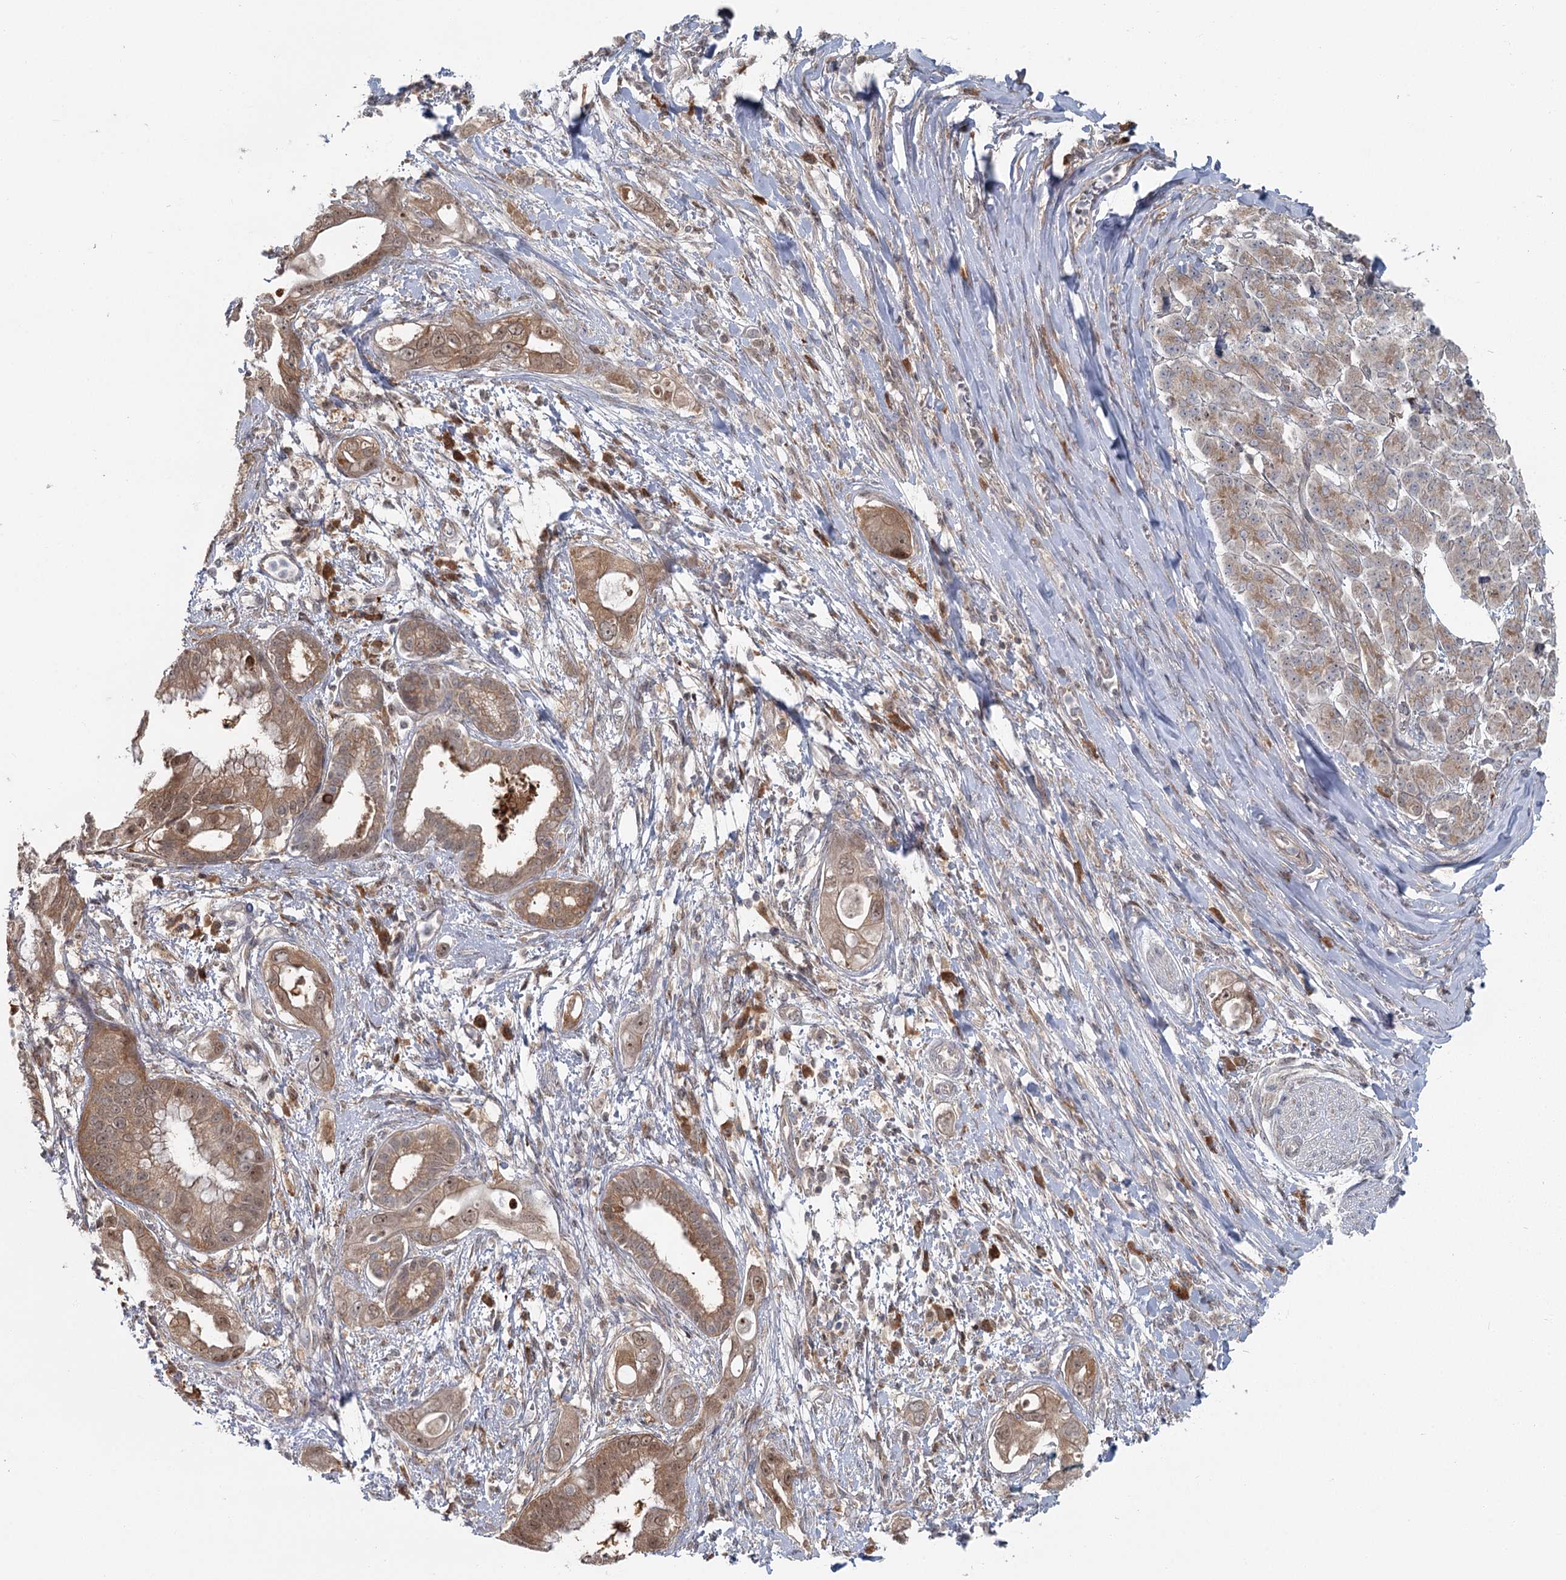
{"staining": {"intensity": "moderate", "quantity": ">75%", "location": "cytoplasmic/membranous,nuclear"}, "tissue": "pancreatic cancer", "cell_type": "Tumor cells", "image_type": "cancer", "snomed": [{"axis": "morphology", "description": "Inflammation, NOS"}, {"axis": "morphology", "description": "Adenocarcinoma, NOS"}, {"axis": "topography", "description": "Pancreas"}], "caption": "This is an image of immunohistochemistry staining of pancreatic cancer (adenocarcinoma), which shows moderate expression in the cytoplasmic/membranous and nuclear of tumor cells.", "gene": "THNSL1", "patient": {"sex": "female", "age": 56}}